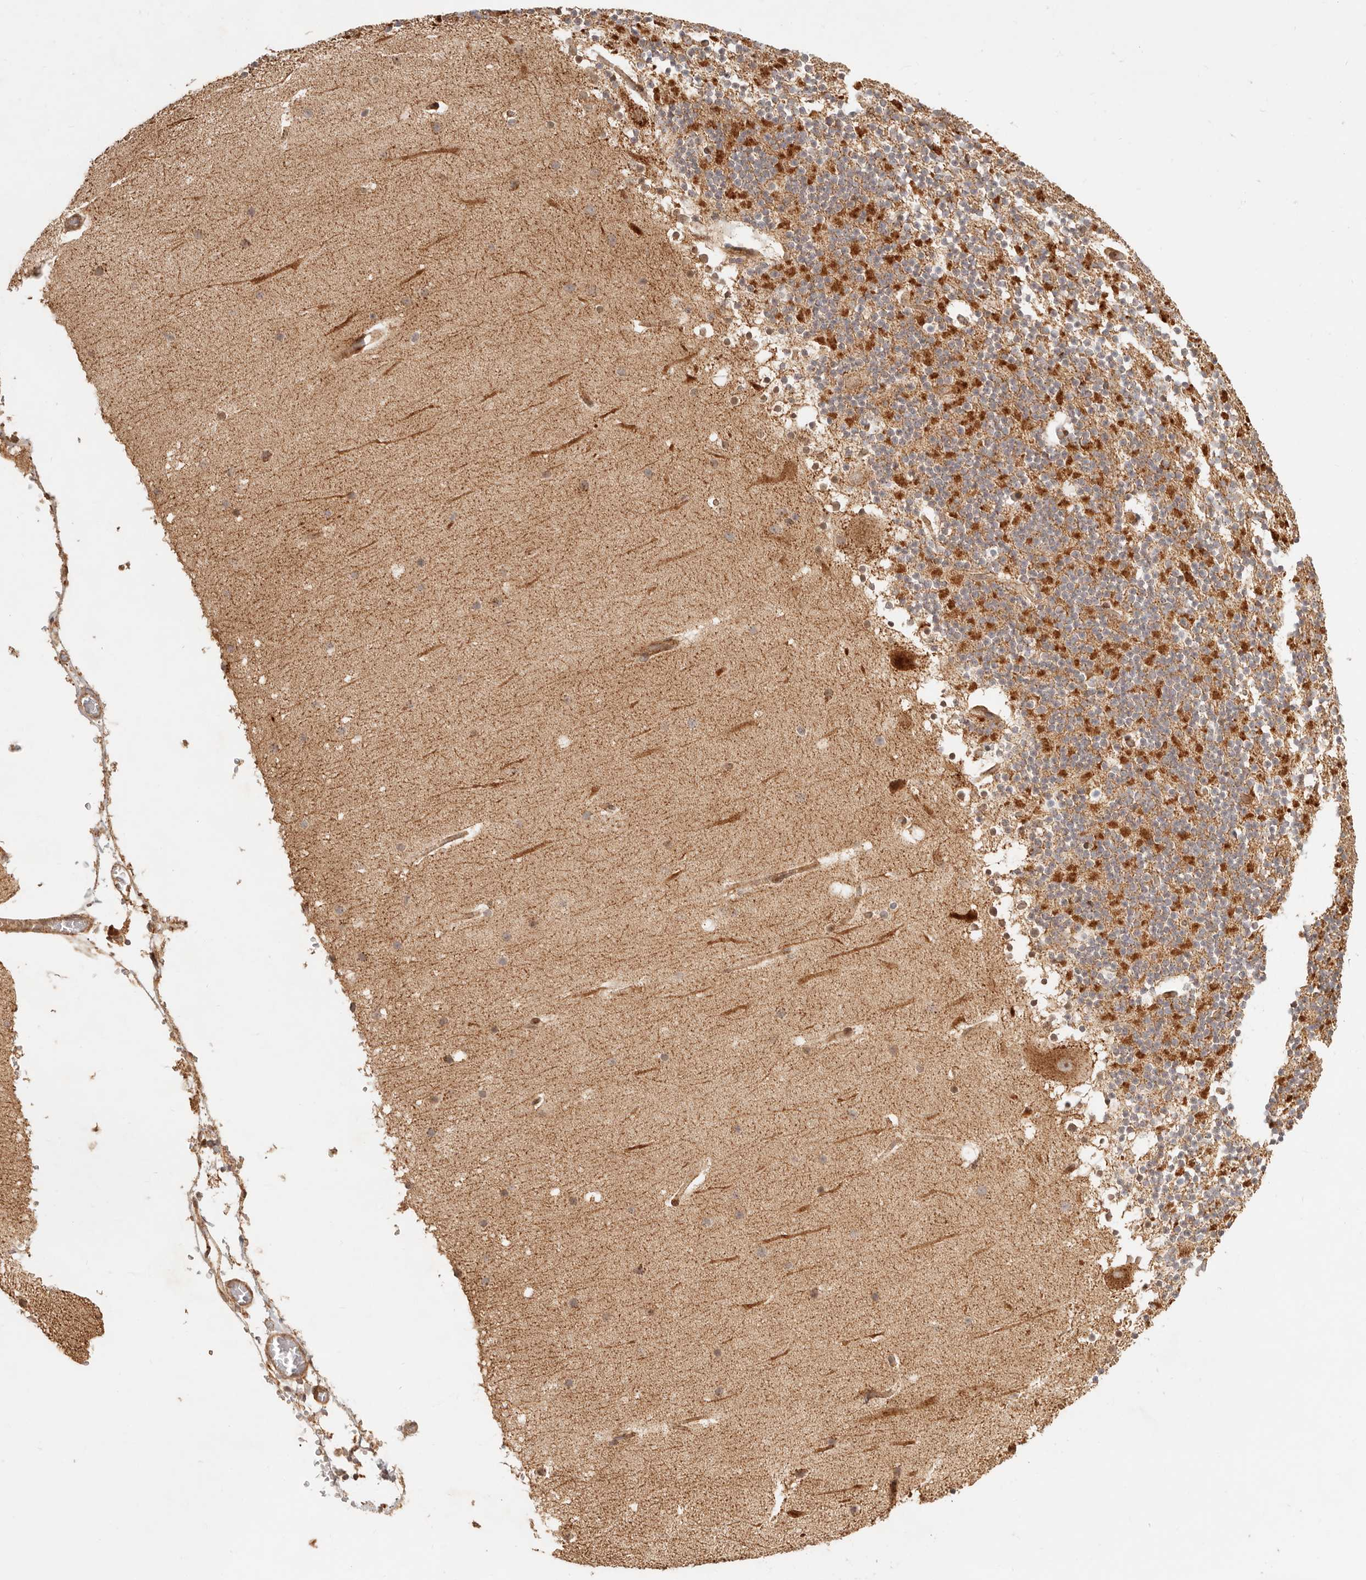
{"staining": {"intensity": "moderate", "quantity": "<25%", "location": "cytoplasmic/membranous"}, "tissue": "cerebellum", "cell_type": "Cells in granular layer", "image_type": "normal", "snomed": [{"axis": "morphology", "description": "Normal tissue, NOS"}, {"axis": "topography", "description": "Cerebellum"}], "caption": "An immunohistochemistry photomicrograph of normal tissue is shown. Protein staining in brown labels moderate cytoplasmic/membranous positivity in cerebellum within cells in granular layer. The protein is shown in brown color, while the nuclei are stained blue.", "gene": "BAALC", "patient": {"sex": "male", "age": 57}}